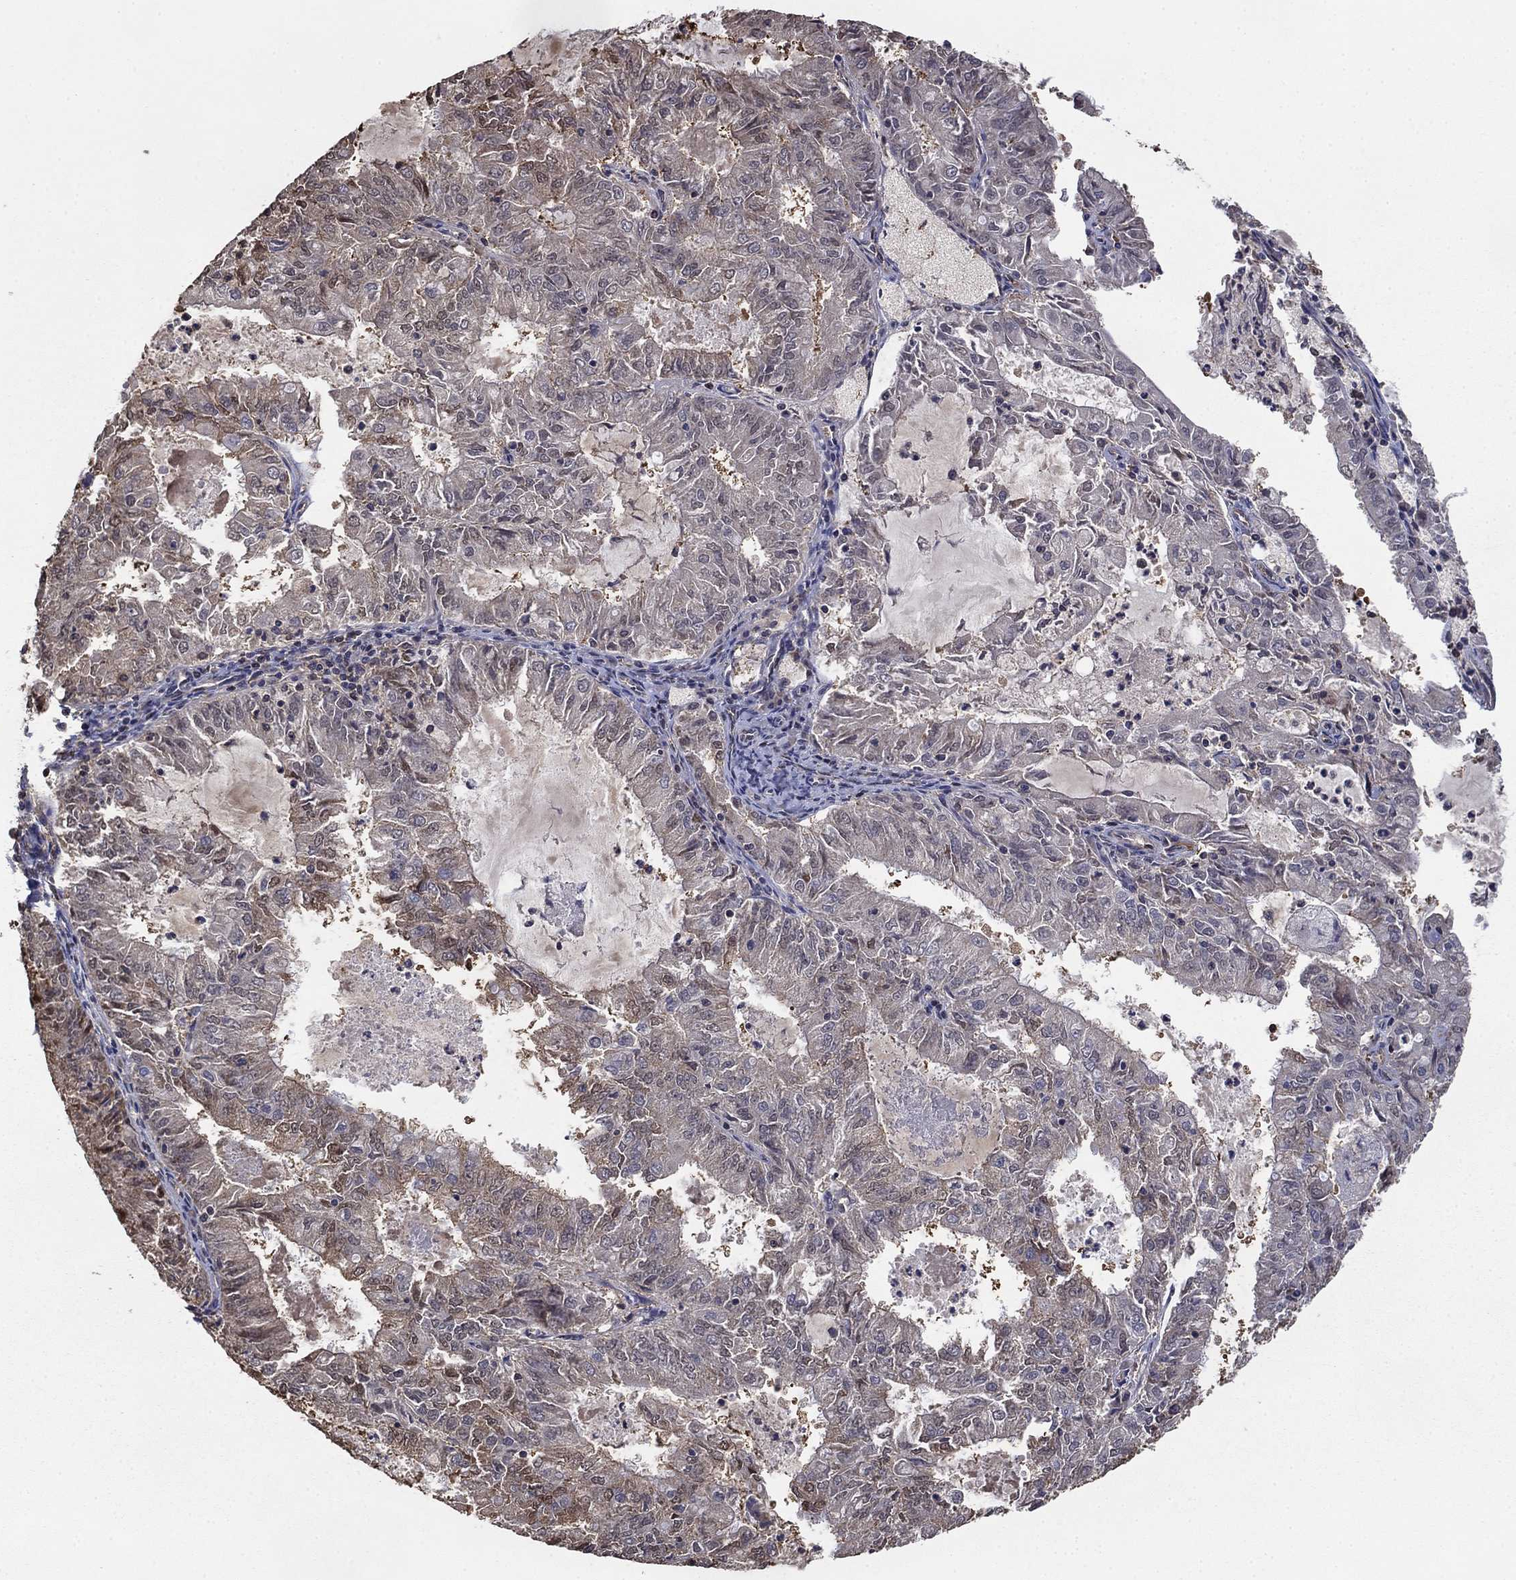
{"staining": {"intensity": "moderate", "quantity": "<25%", "location": "cytoplasmic/membranous"}, "tissue": "endometrial cancer", "cell_type": "Tumor cells", "image_type": "cancer", "snomed": [{"axis": "morphology", "description": "Adenocarcinoma, NOS"}, {"axis": "topography", "description": "Endometrium"}], "caption": "Protein expression analysis of adenocarcinoma (endometrial) exhibits moderate cytoplasmic/membranous staining in approximately <25% of tumor cells.", "gene": "RNF114", "patient": {"sex": "female", "age": 57}}